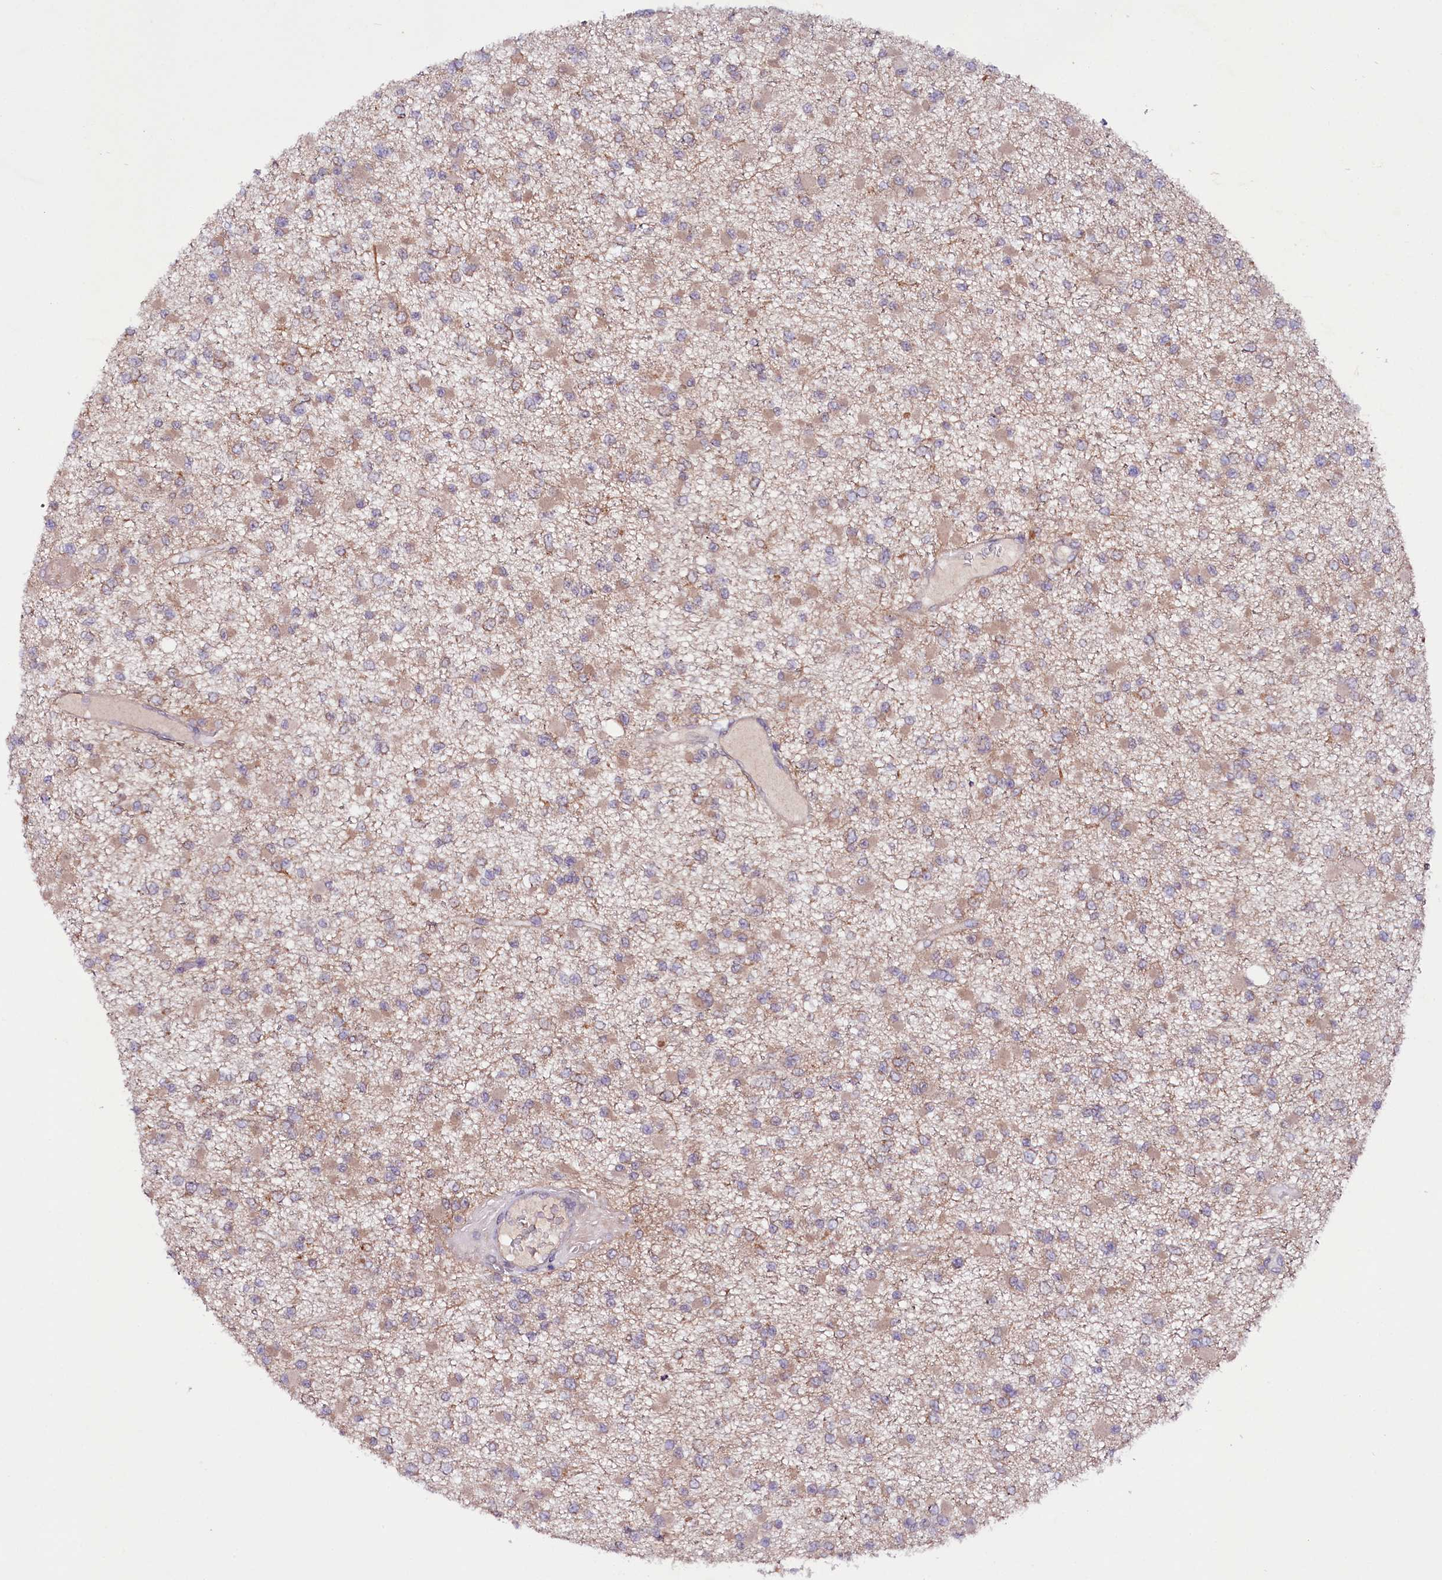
{"staining": {"intensity": "weak", "quantity": "<25%", "location": "cytoplasmic/membranous"}, "tissue": "glioma", "cell_type": "Tumor cells", "image_type": "cancer", "snomed": [{"axis": "morphology", "description": "Glioma, malignant, Low grade"}, {"axis": "topography", "description": "Brain"}], "caption": "Immunohistochemical staining of malignant low-grade glioma exhibits no significant positivity in tumor cells. (Brightfield microscopy of DAB immunohistochemistry (IHC) at high magnification).", "gene": "PHLDB1", "patient": {"sex": "female", "age": 22}}